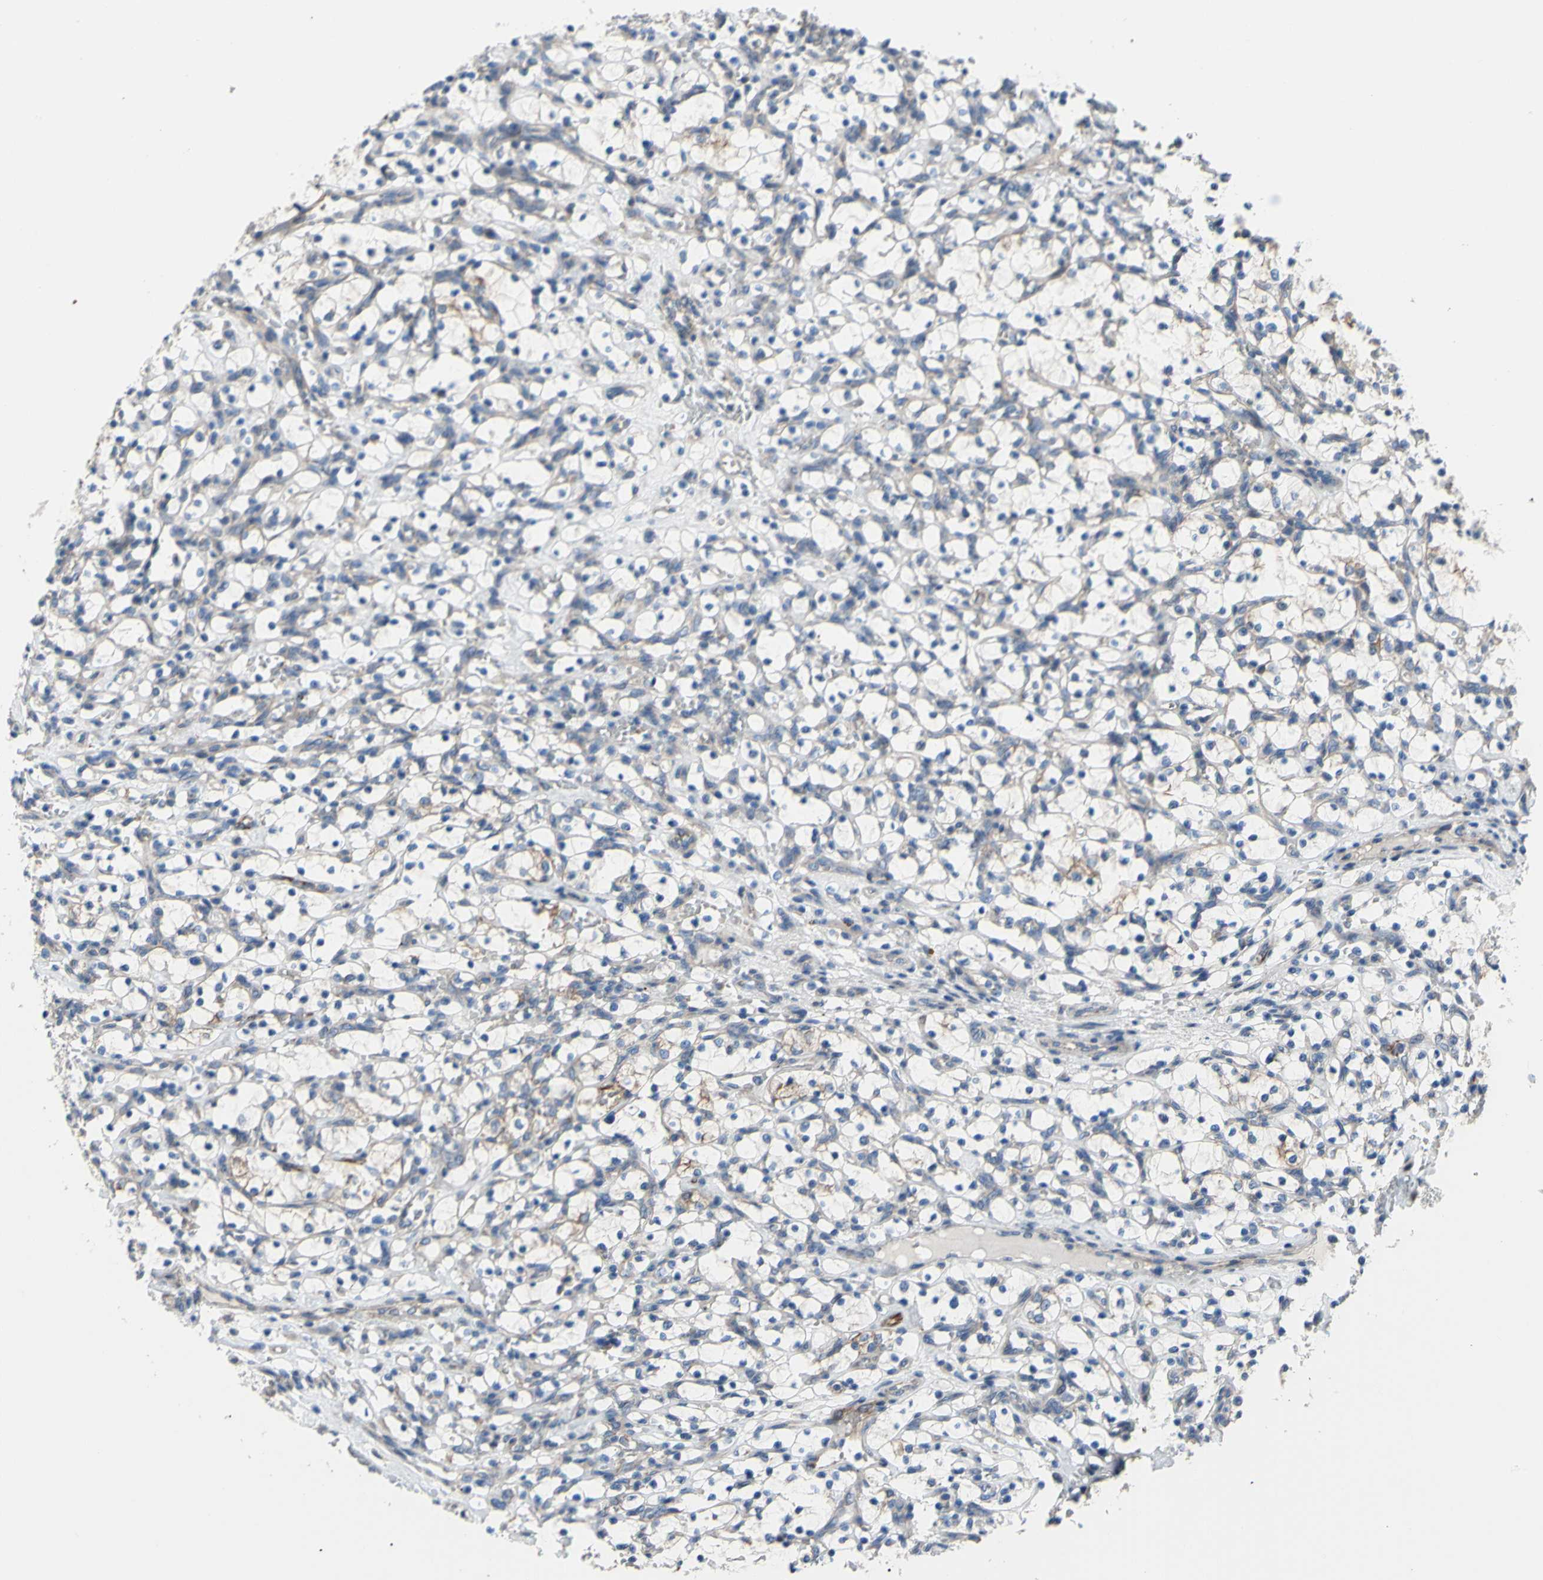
{"staining": {"intensity": "negative", "quantity": "none", "location": "none"}, "tissue": "renal cancer", "cell_type": "Tumor cells", "image_type": "cancer", "snomed": [{"axis": "morphology", "description": "Adenocarcinoma, NOS"}, {"axis": "topography", "description": "Kidney"}], "caption": "Tumor cells are negative for brown protein staining in adenocarcinoma (renal). The staining was performed using DAB (3,3'-diaminobenzidine) to visualize the protein expression in brown, while the nuclei were stained in blue with hematoxylin (Magnification: 20x).", "gene": "GRAMD2B", "patient": {"sex": "female", "age": 69}}